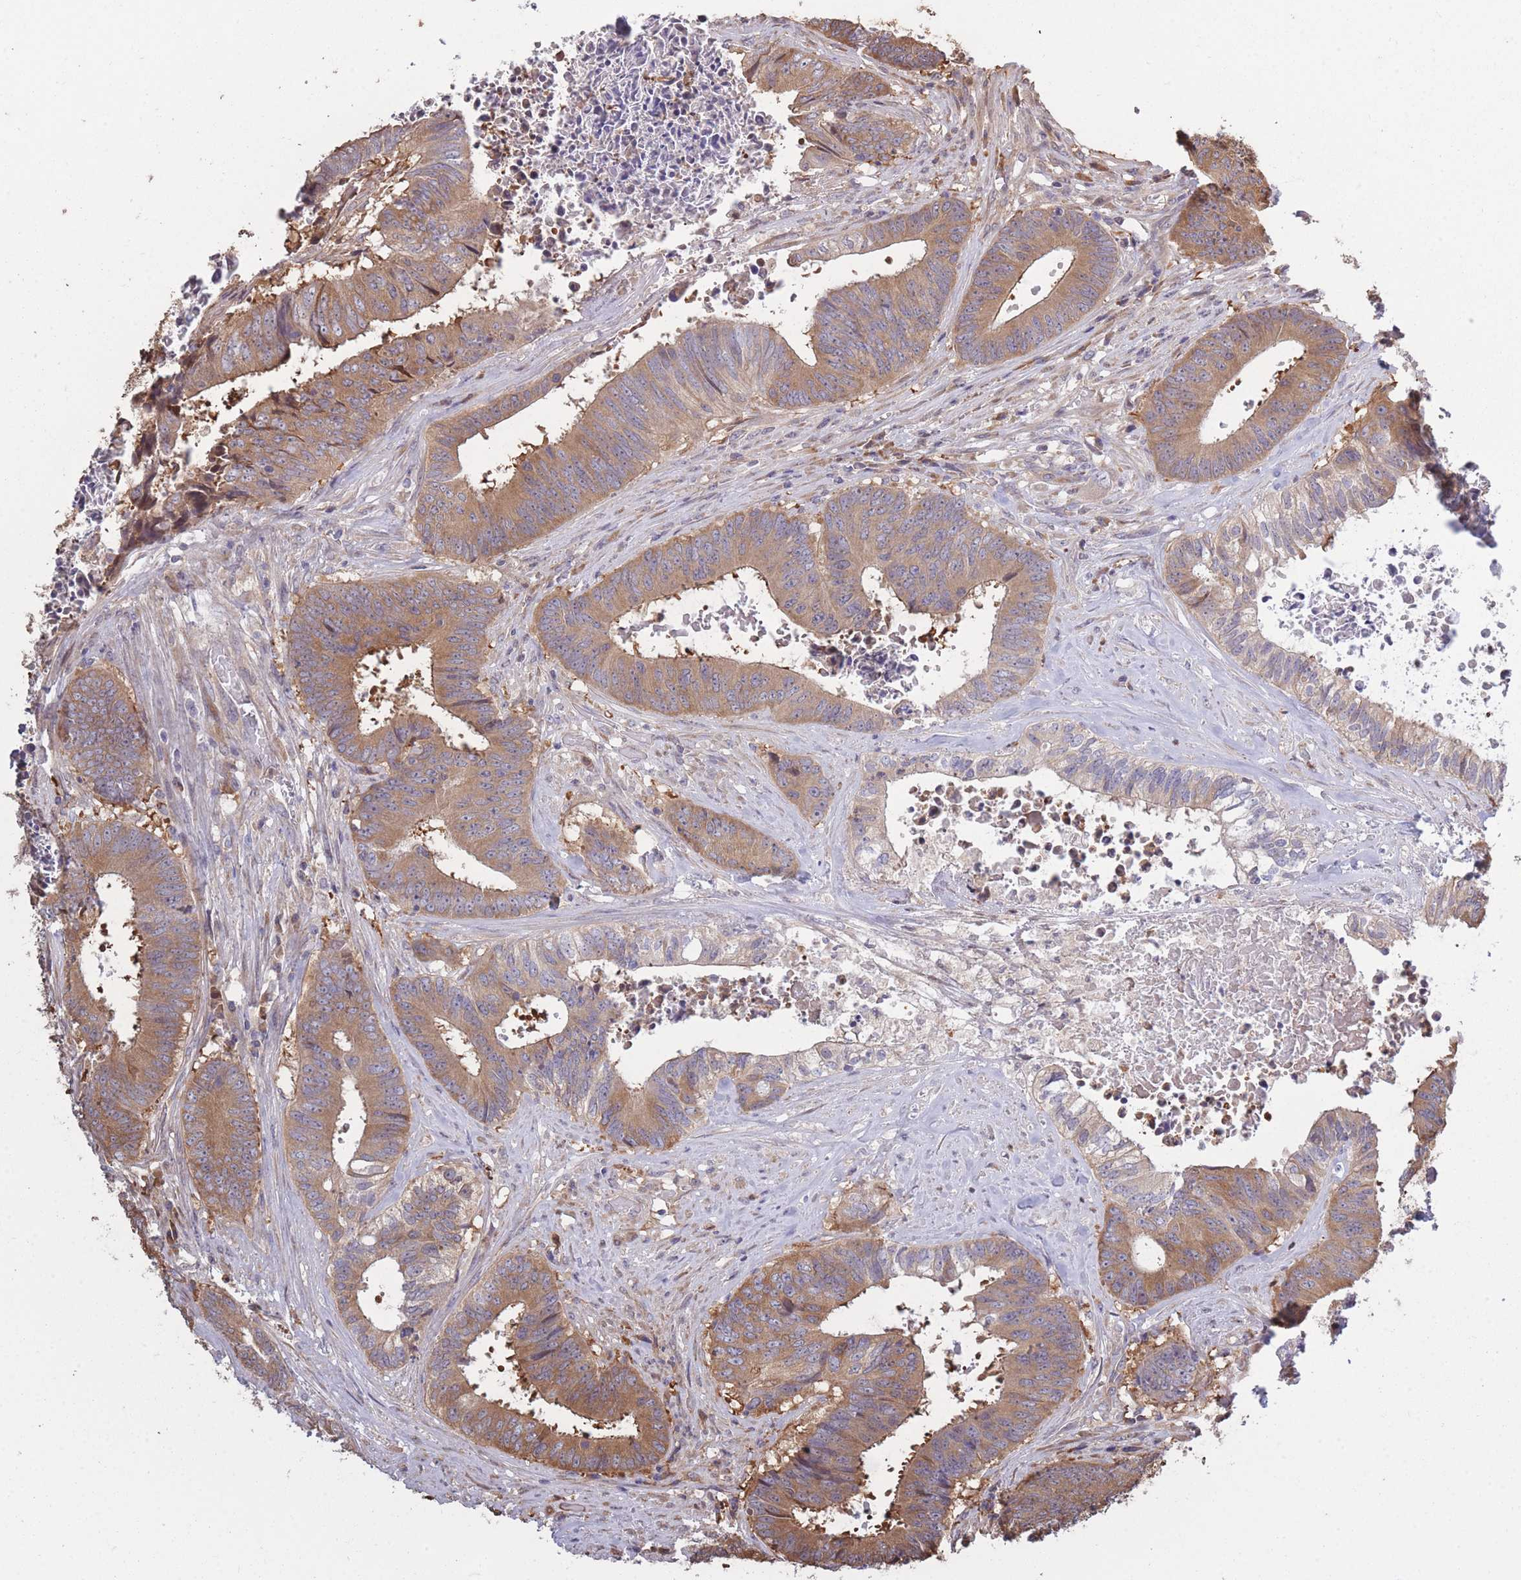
{"staining": {"intensity": "moderate", "quantity": ">75%", "location": "cytoplasmic/membranous"}, "tissue": "colorectal cancer", "cell_type": "Tumor cells", "image_type": "cancer", "snomed": [{"axis": "morphology", "description": "Adenocarcinoma, NOS"}, {"axis": "topography", "description": "Rectum"}], "caption": "Protein staining demonstrates moderate cytoplasmic/membranous positivity in about >75% of tumor cells in colorectal cancer (adenocarcinoma).", "gene": "ARL13B", "patient": {"sex": "male", "age": 72}}